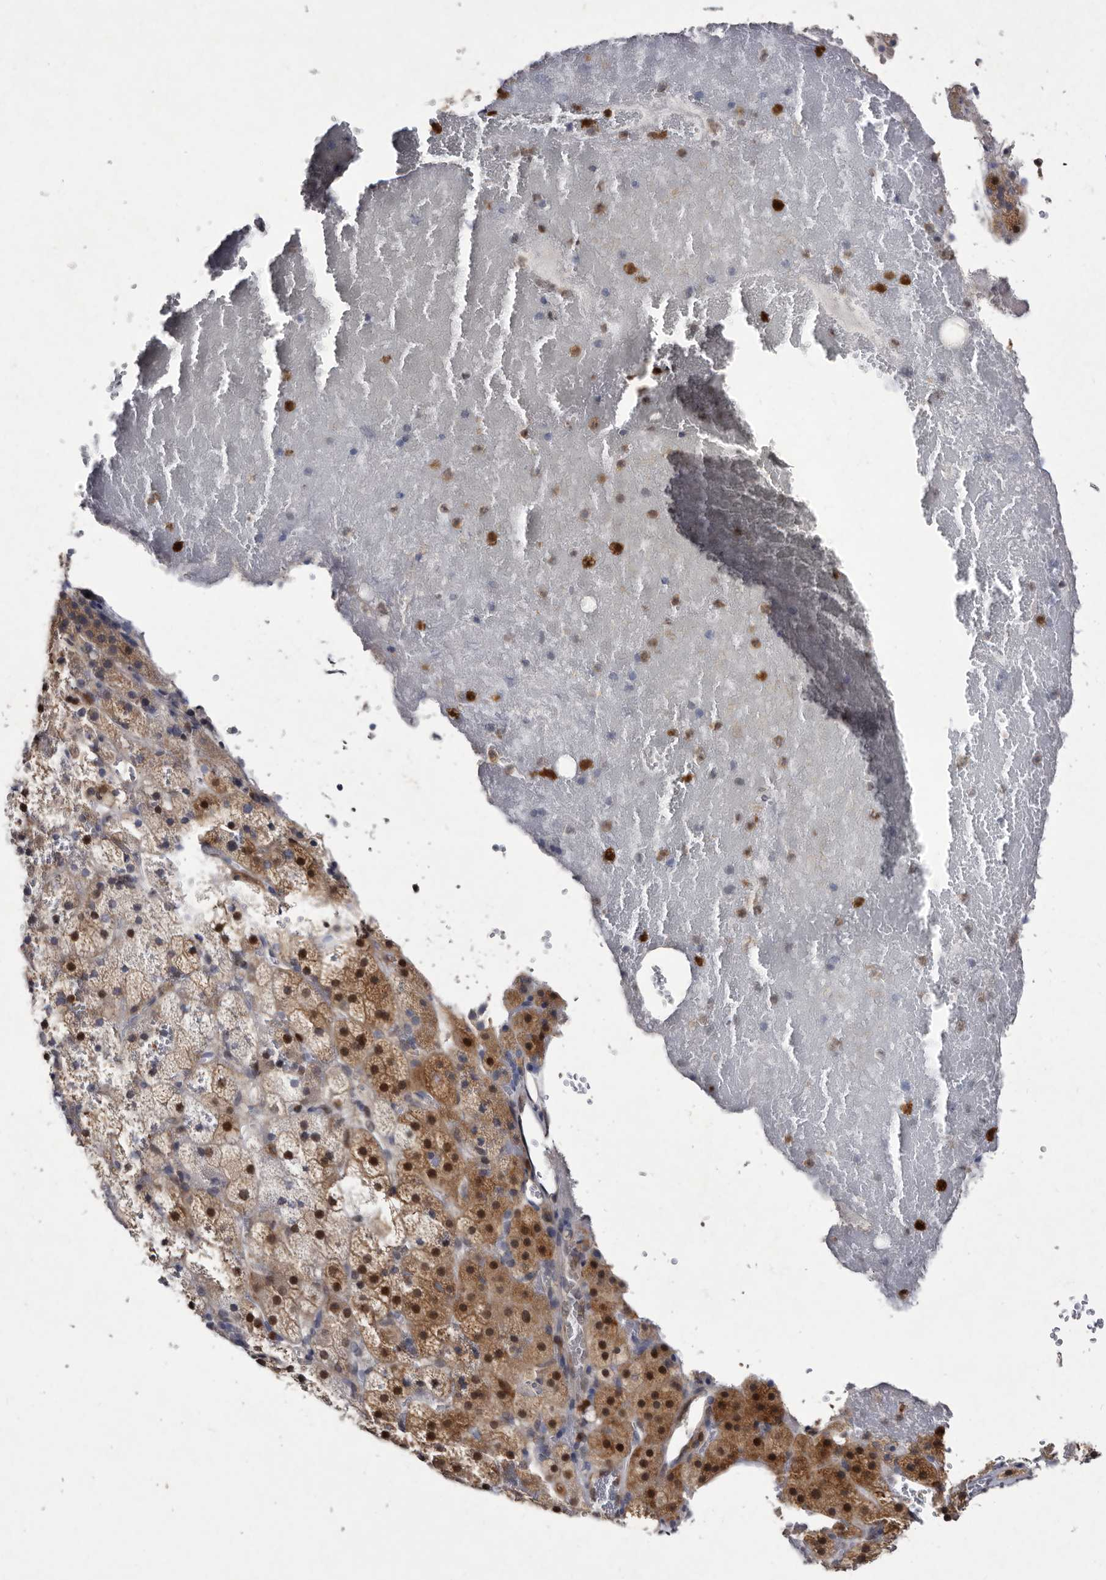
{"staining": {"intensity": "strong", "quantity": "25%-75%", "location": "cytoplasmic/membranous,nuclear"}, "tissue": "adrenal gland", "cell_type": "Glandular cells", "image_type": "normal", "snomed": [{"axis": "morphology", "description": "Normal tissue, NOS"}, {"axis": "topography", "description": "Adrenal gland"}], "caption": "Immunohistochemistry (IHC) (DAB) staining of benign human adrenal gland shows strong cytoplasmic/membranous,nuclear protein positivity in about 25%-75% of glandular cells. (DAB = brown stain, brightfield microscopy at high magnification).", "gene": "SERPINB8", "patient": {"sex": "female", "age": 59}}